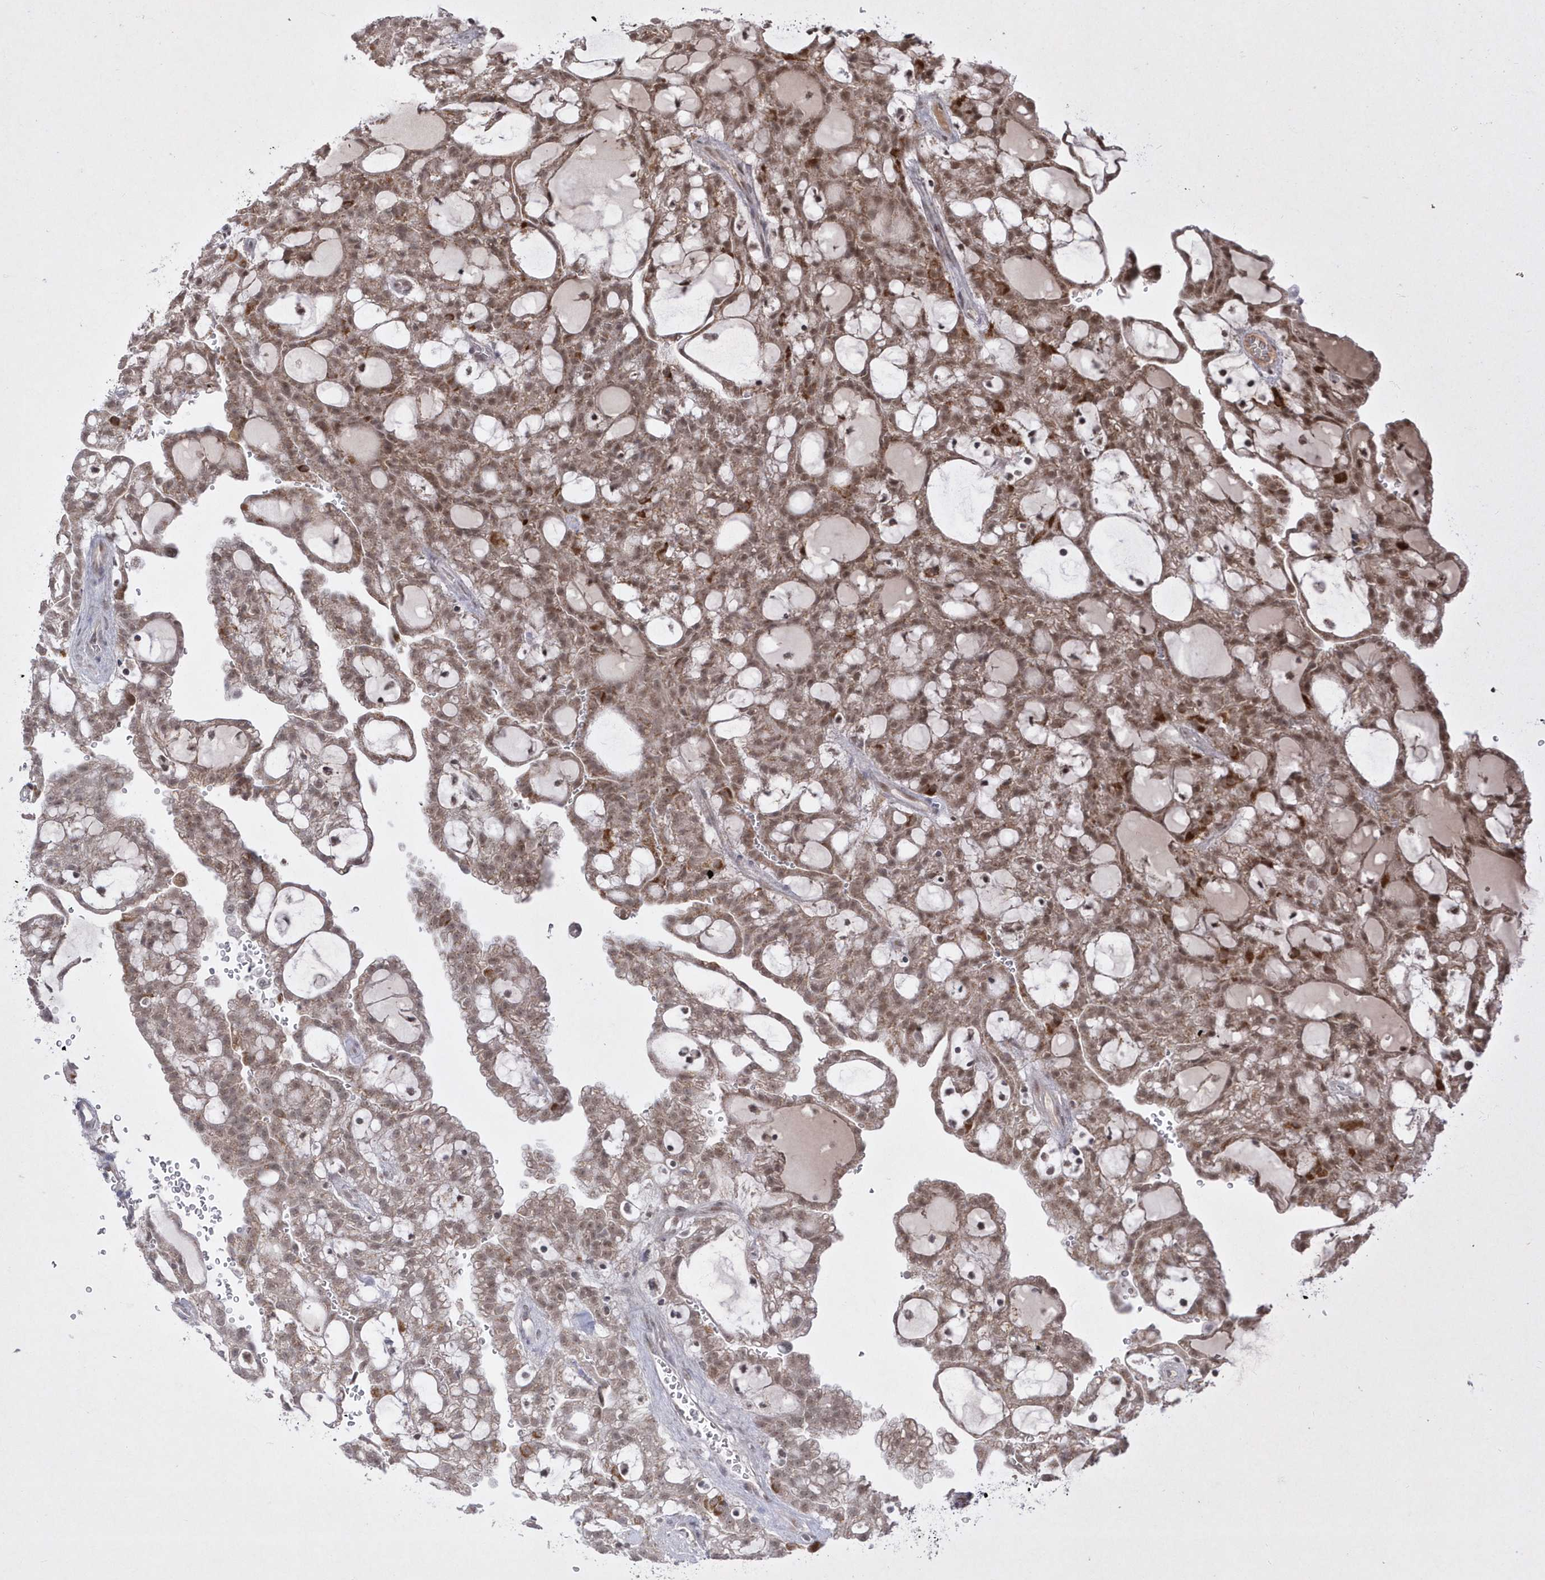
{"staining": {"intensity": "moderate", "quantity": ">75%", "location": "nuclear"}, "tissue": "renal cancer", "cell_type": "Tumor cells", "image_type": "cancer", "snomed": [{"axis": "morphology", "description": "Adenocarcinoma, NOS"}, {"axis": "topography", "description": "Kidney"}], "caption": "The photomicrograph demonstrates staining of renal cancer (adenocarcinoma), revealing moderate nuclear protein positivity (brown color) within tumor cells.", "gene": "CPSF3", "patient": {"sex": "male", "age": 63}}